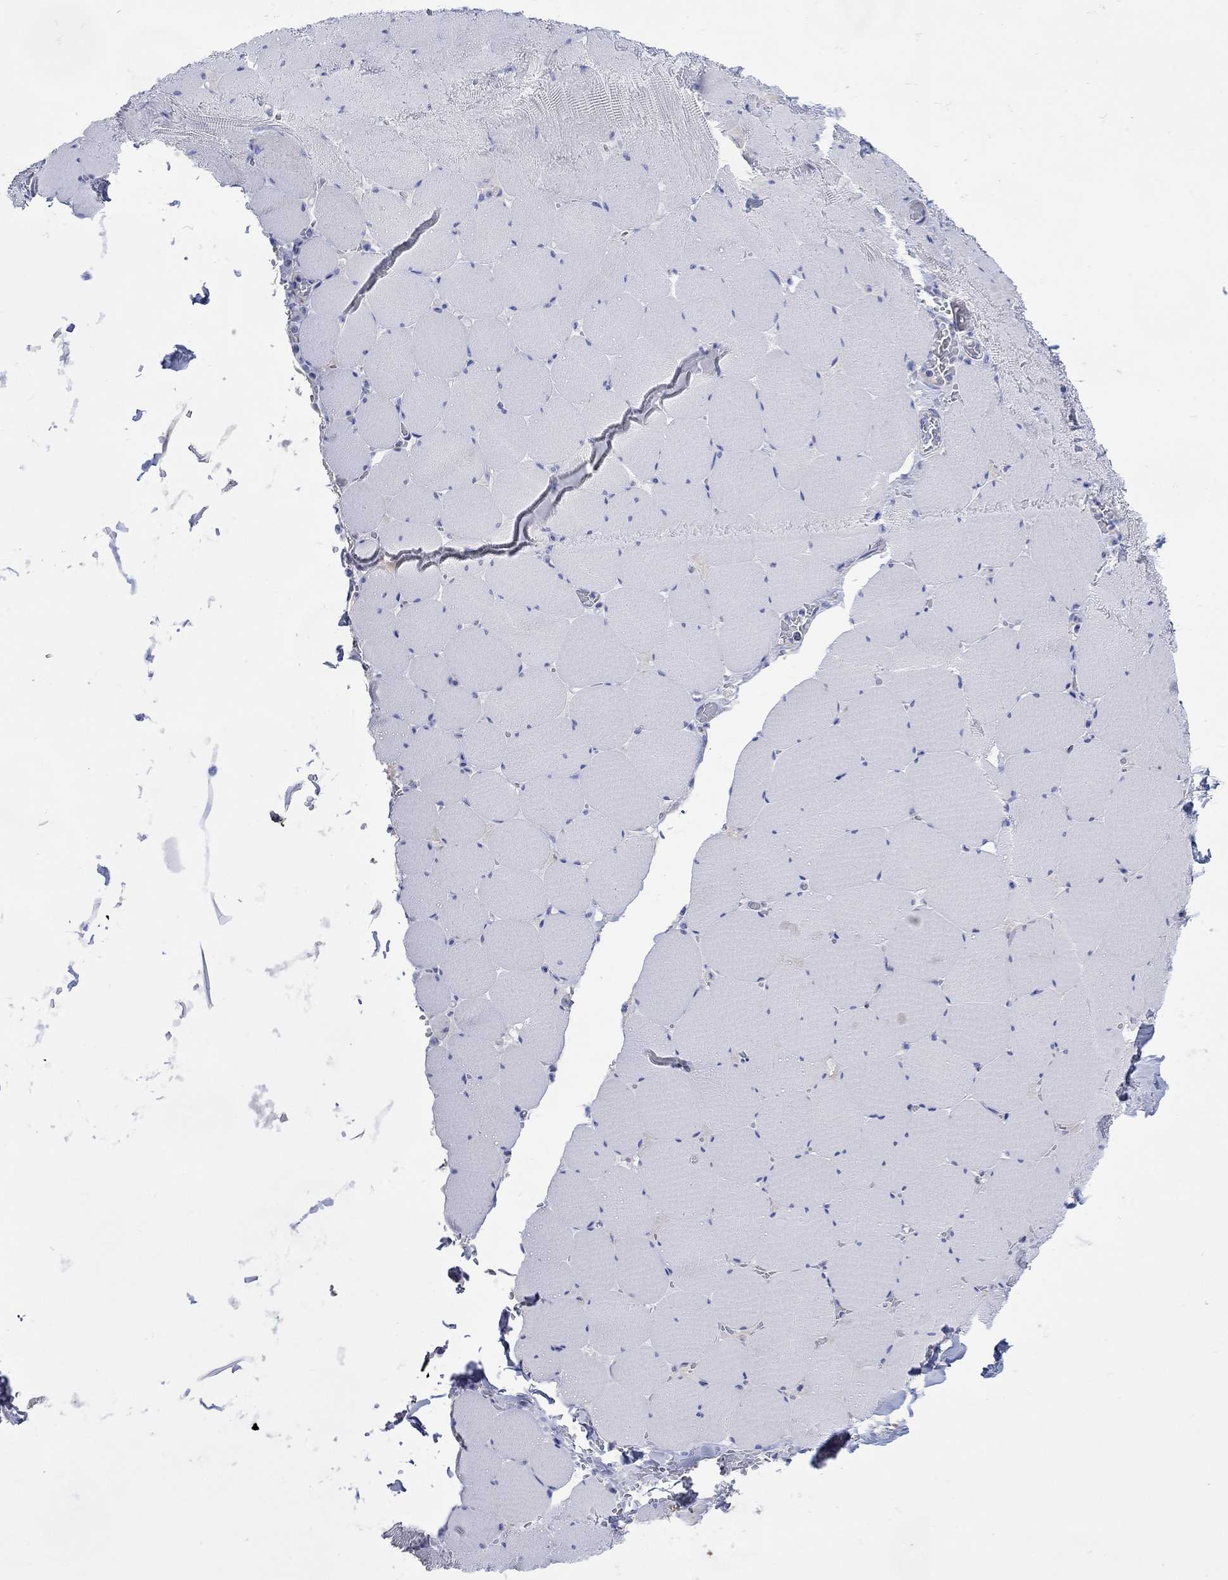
{"staining": {"intensity": "negative", "quantity": "none", "location": "none"}, "tissue": "skeletal muscle", "cell_type": "Myocytes", "image_type": "normal", "snomed": [{"axis": "morphology", "description": "Normal tissue, NOS"}, {"axis": "morphology", "description": "Malignant melanoma, Metastatic site"}, {"axis": "topography", "description": "Skeletal muscle"}], "caption": "Immunohistochemistry histopathology image of benign human skeletal muscle stained for a protein (brown), which demonstrates no expression in myocytes. (Stains: DAB (3,3'-diaminobenzidine) immunohistochemistry (IHC) with hematoxylin counter stain, Microscopy: brightfield microscopy at high magnification).", "gene": "ANKMY1", "patient": {"sex": "male", "age": 50}}